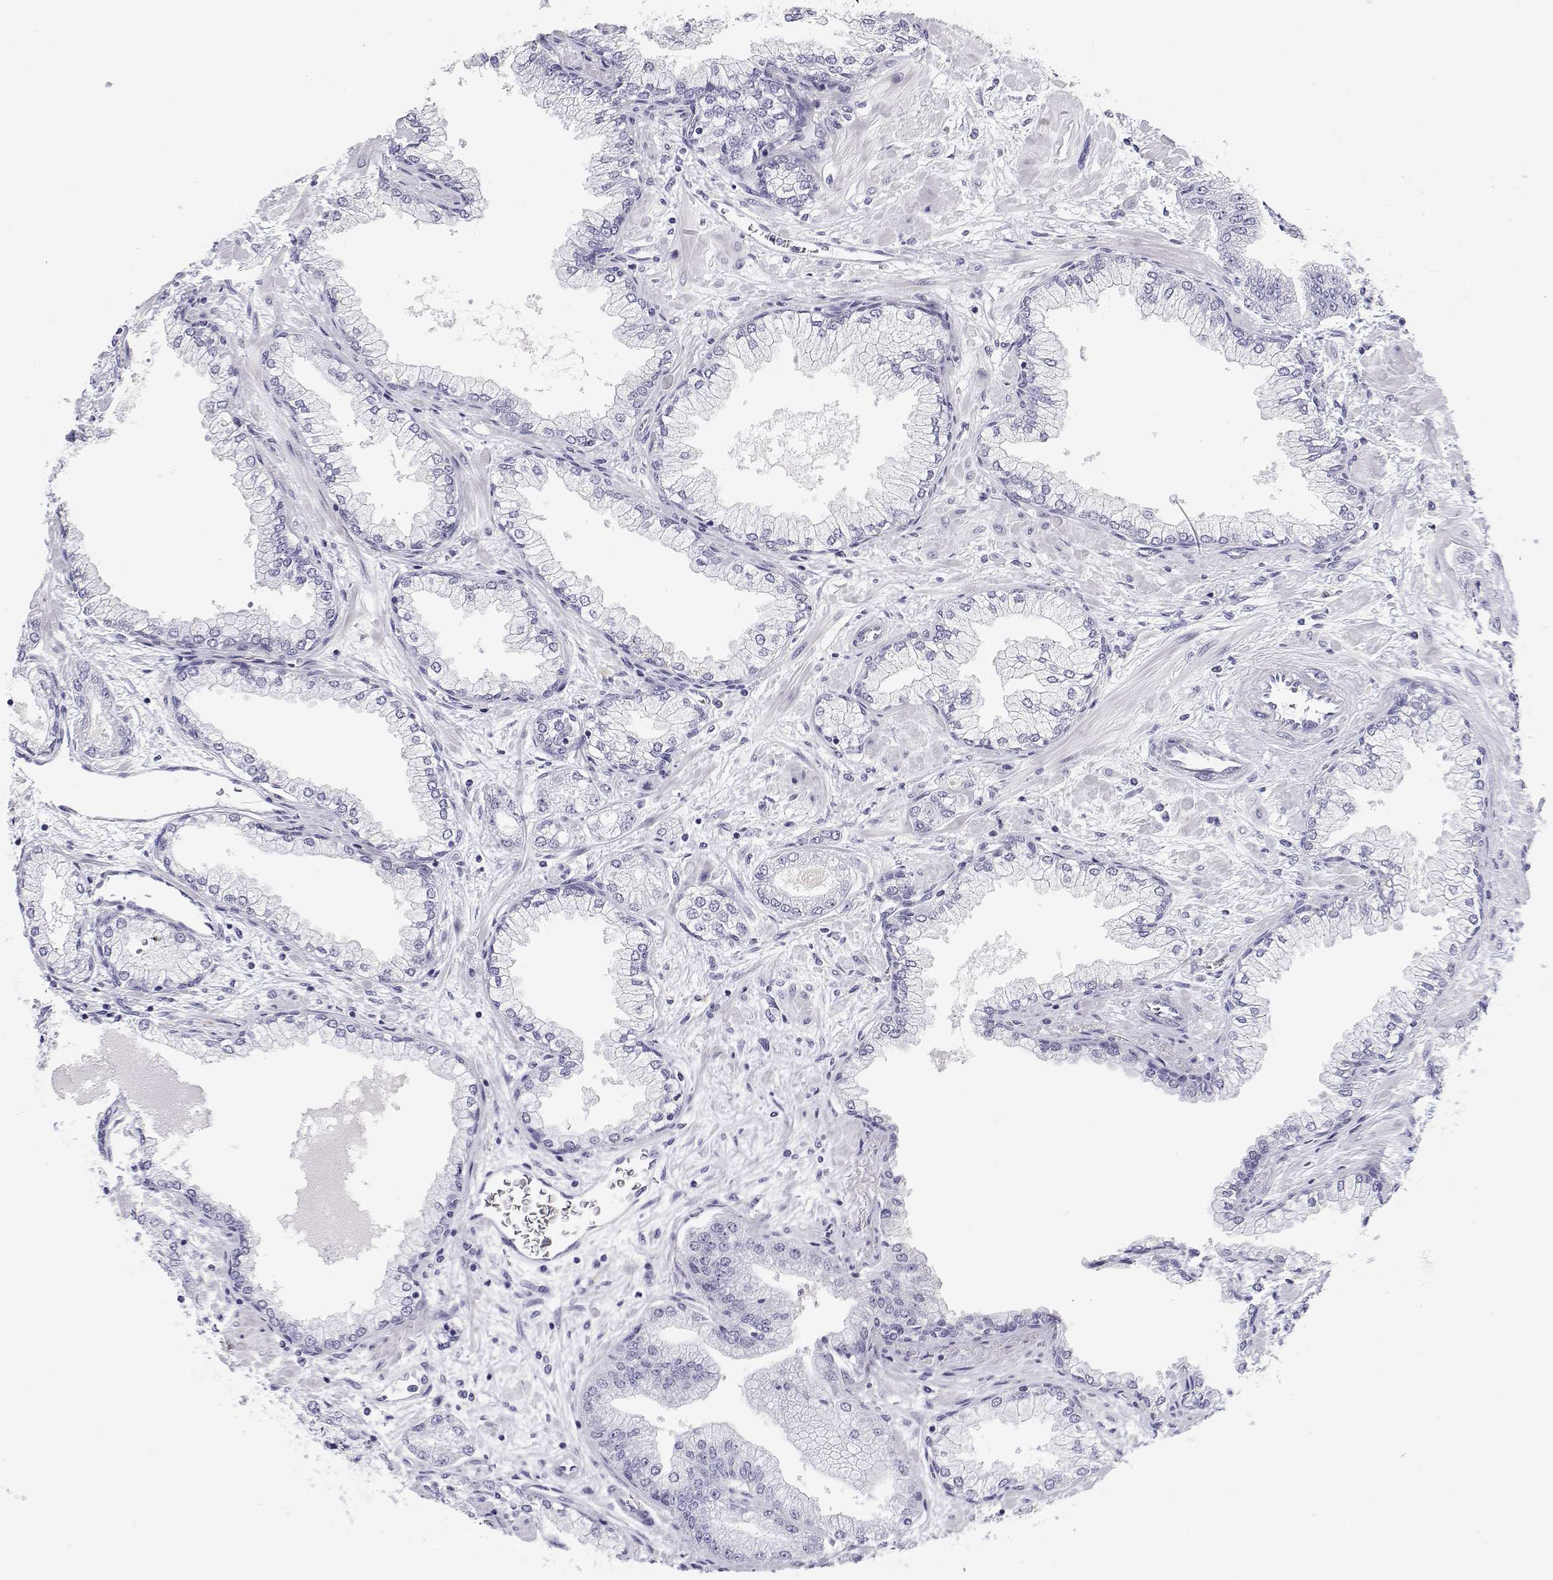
{"staining": {"intensity": "negative", "quantity": "none", "location": "none"}, "tissue": "prostate cancer", "cell_type": "Tumor cells", "image_type": "cancer", "snomed": [{"axis": "morphology", "description": "Adenocarcinoma, Low grade"}, {"axis": "topography", "description": "Prostate"}], "caption": "A histopathology image of human prostate cancer is negative for staining in tumor cells.", "gene": "BHMT", "patient": {"sex": "male", "age": 55}}